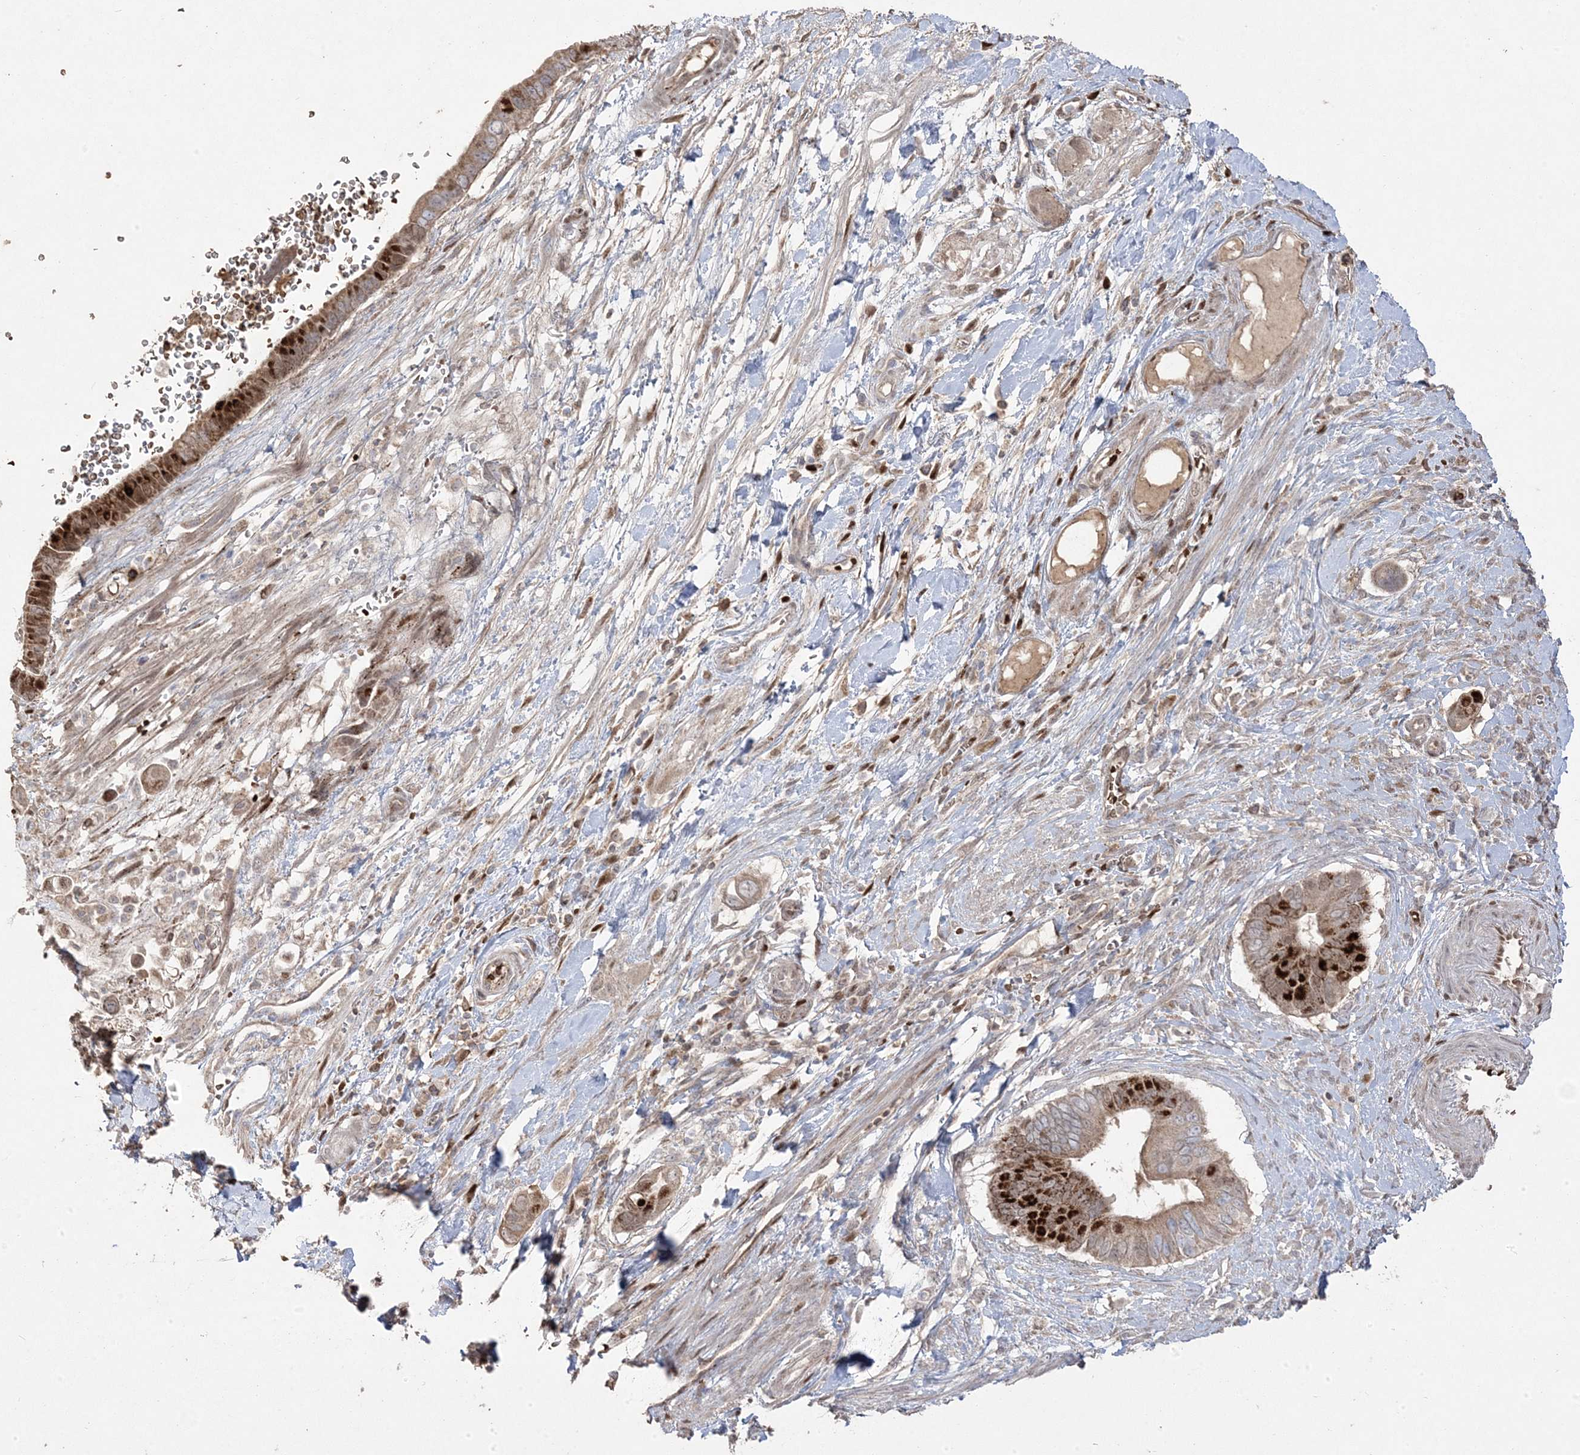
{"staining": {"intensity": "strong", "quantity": "25%-75%", "location": "cytoplasmic/membranous"}, "tissue": "pancreatic cancer", "cell_type": "Tumor cells", "image_type": "cancer", "snomed": [{"axis": "morphology", "description": "Adenocarcinoma, NOS"}, {"axis": "topography", "description": "Pancreas"}], "caption": "Strong cytoplasmic/membranous staining is identified in approximately 25%-75% of tumor cells in pancreatic adenocarcinoma. The protein is stained brown, and the nuclei are stained in blue (DAB (3,3'-diaminobenzidine) IHC with brightfield microscopy, high magnification).", "gene": "PPOX", "patient": {"sex": "male", "age": 68}}